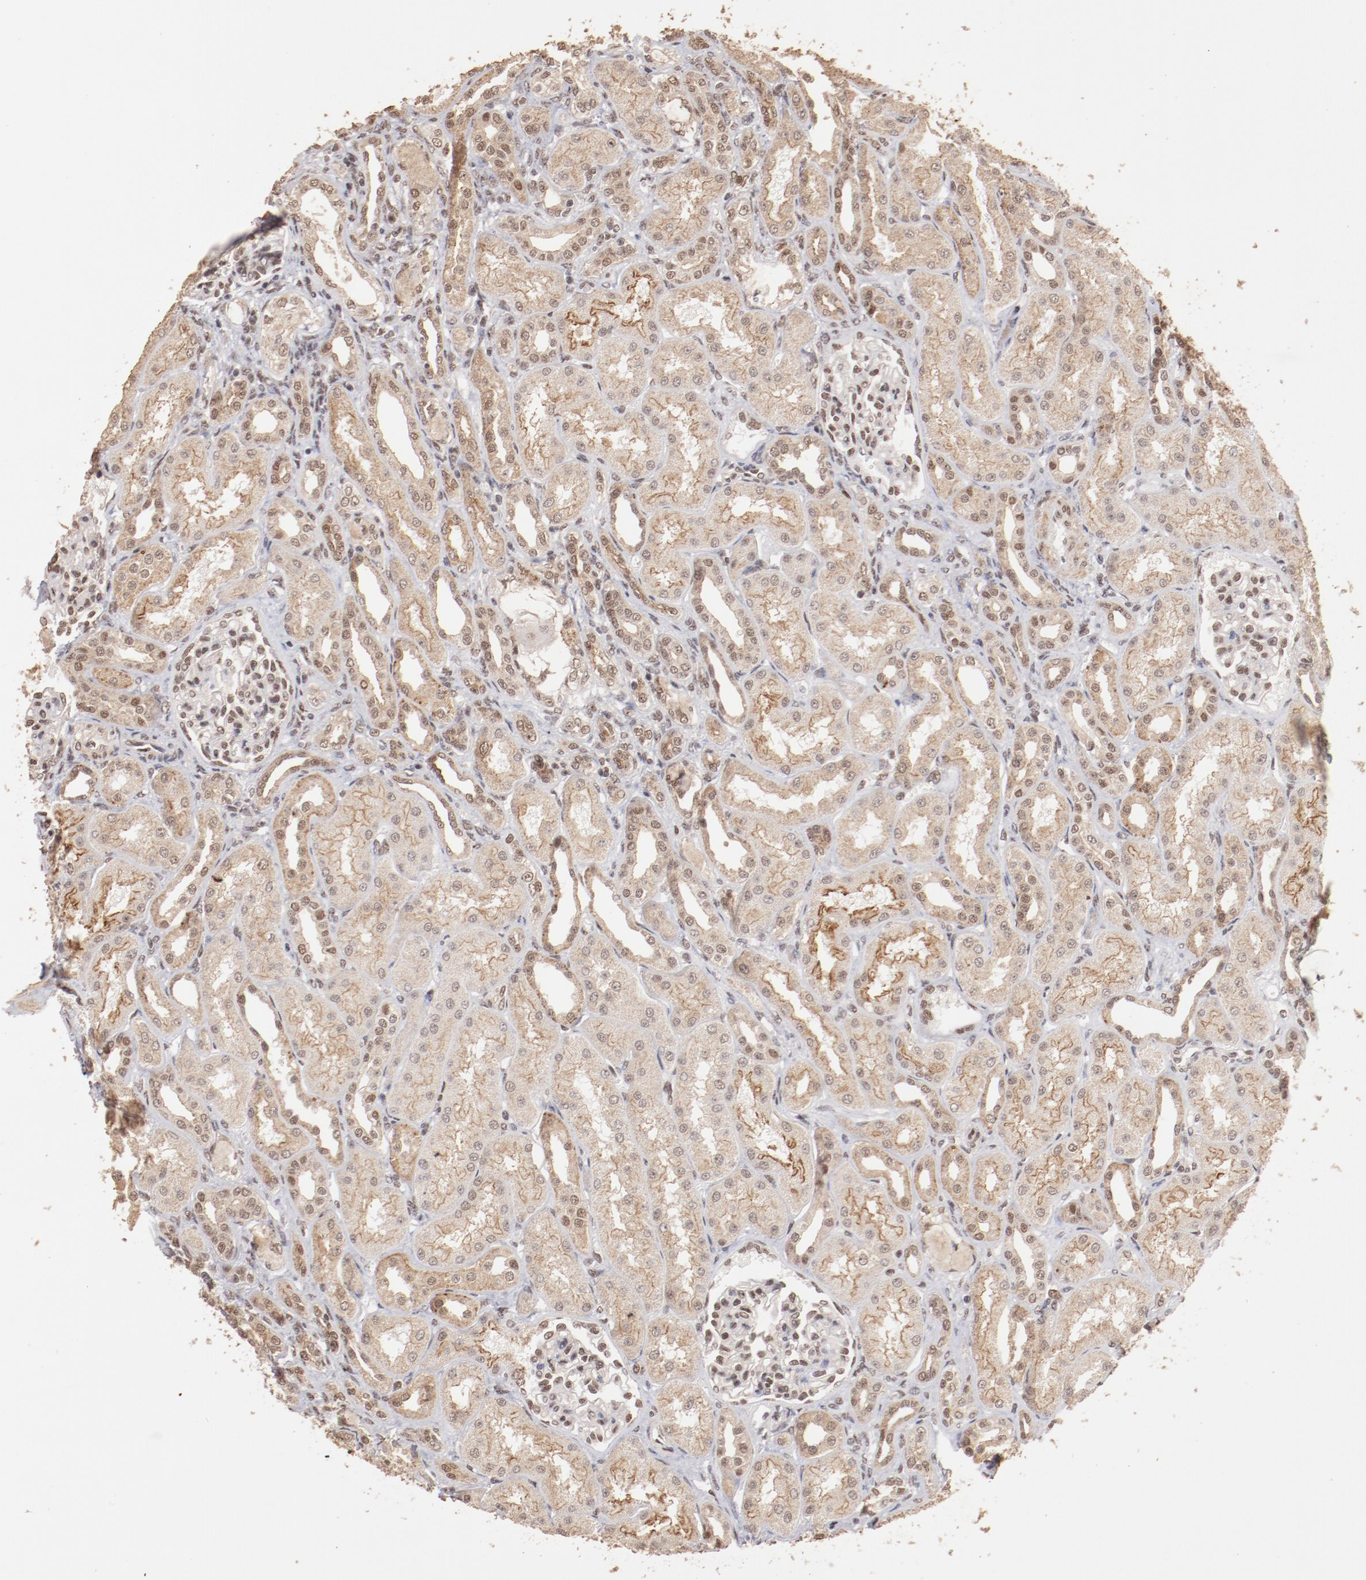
{"staining": {"intensity": "moderate", "quantity": "25%-75%", "location": "nuclear"}, "tissue": "kidney", "cell_type": "Cells in glomeruli", "image_type": "normal", "snomed": [{"axis": "morphology", "description": "Normal tissue, NOS"}, {"axis": "topography", "description": "Kidney"}], "caption": "This image demonstrates unremarkable kidney stained with immunohistochemistry (IHC) to label a protein in brown. The nuclear of cells in glomeruli show moderate positivity for the protein. Nuclei are counter-stained blue.", "gene": "CLOCK", "patient": {"sex": "male", "age": 7}}